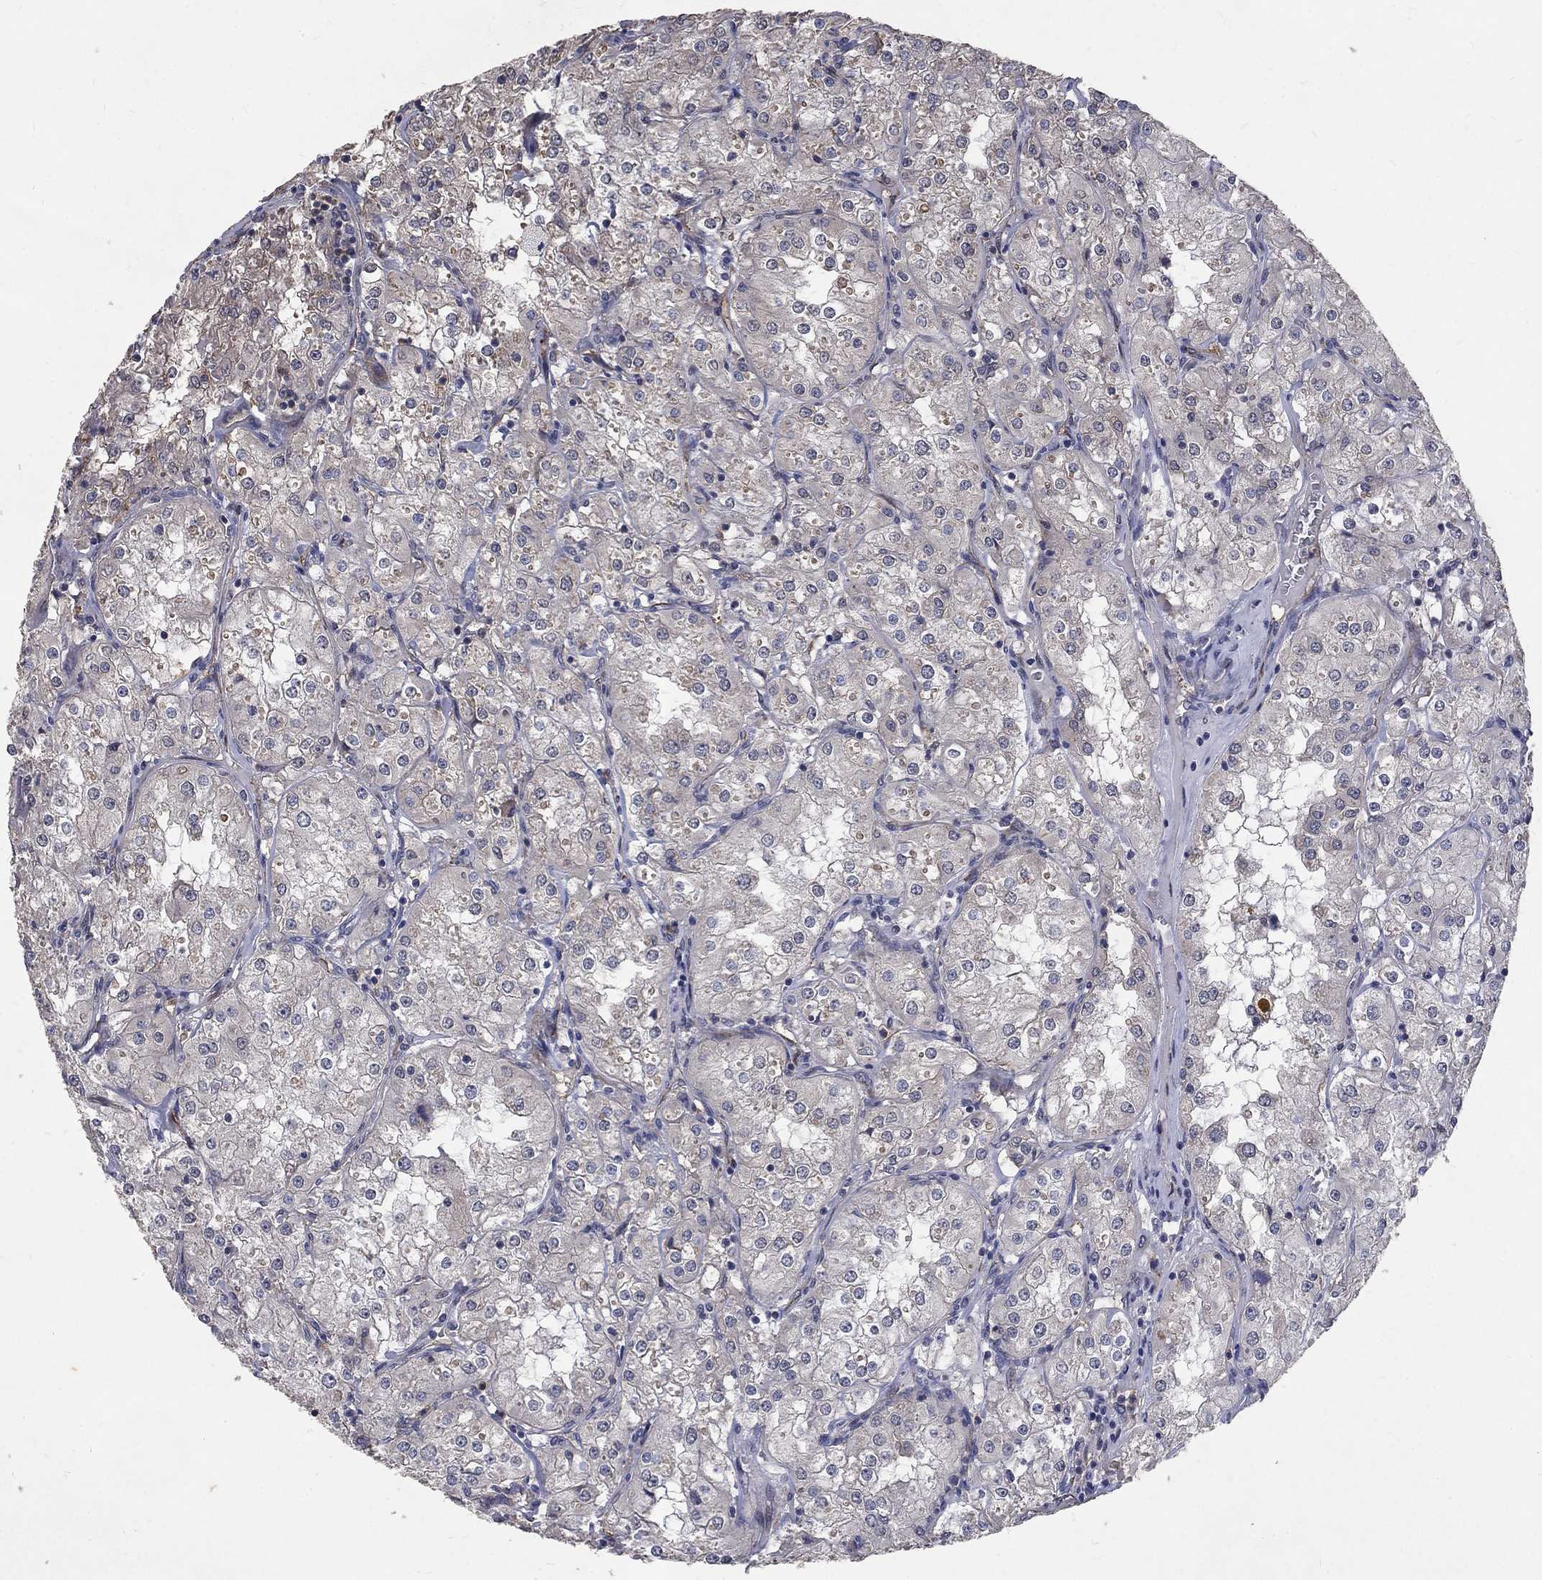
{"staining": {"intensity": "negative", "quantity": "none", "location": "none"}, "tissue": "renal cancer", "cell_type": "Tumor cells", "image_type": "cancer", "snomed": [{"axis": "morphology", "description": "Adenocarcinoma, NOS"}, {"axis": "topography", "description": "Kidney"}], "caption": "The photomicrograph displays no significant expression in tumor cells of adenocarcinoma (renal).", "gene": "CHST5", "patient": {"sex": "male", "age": 77}}